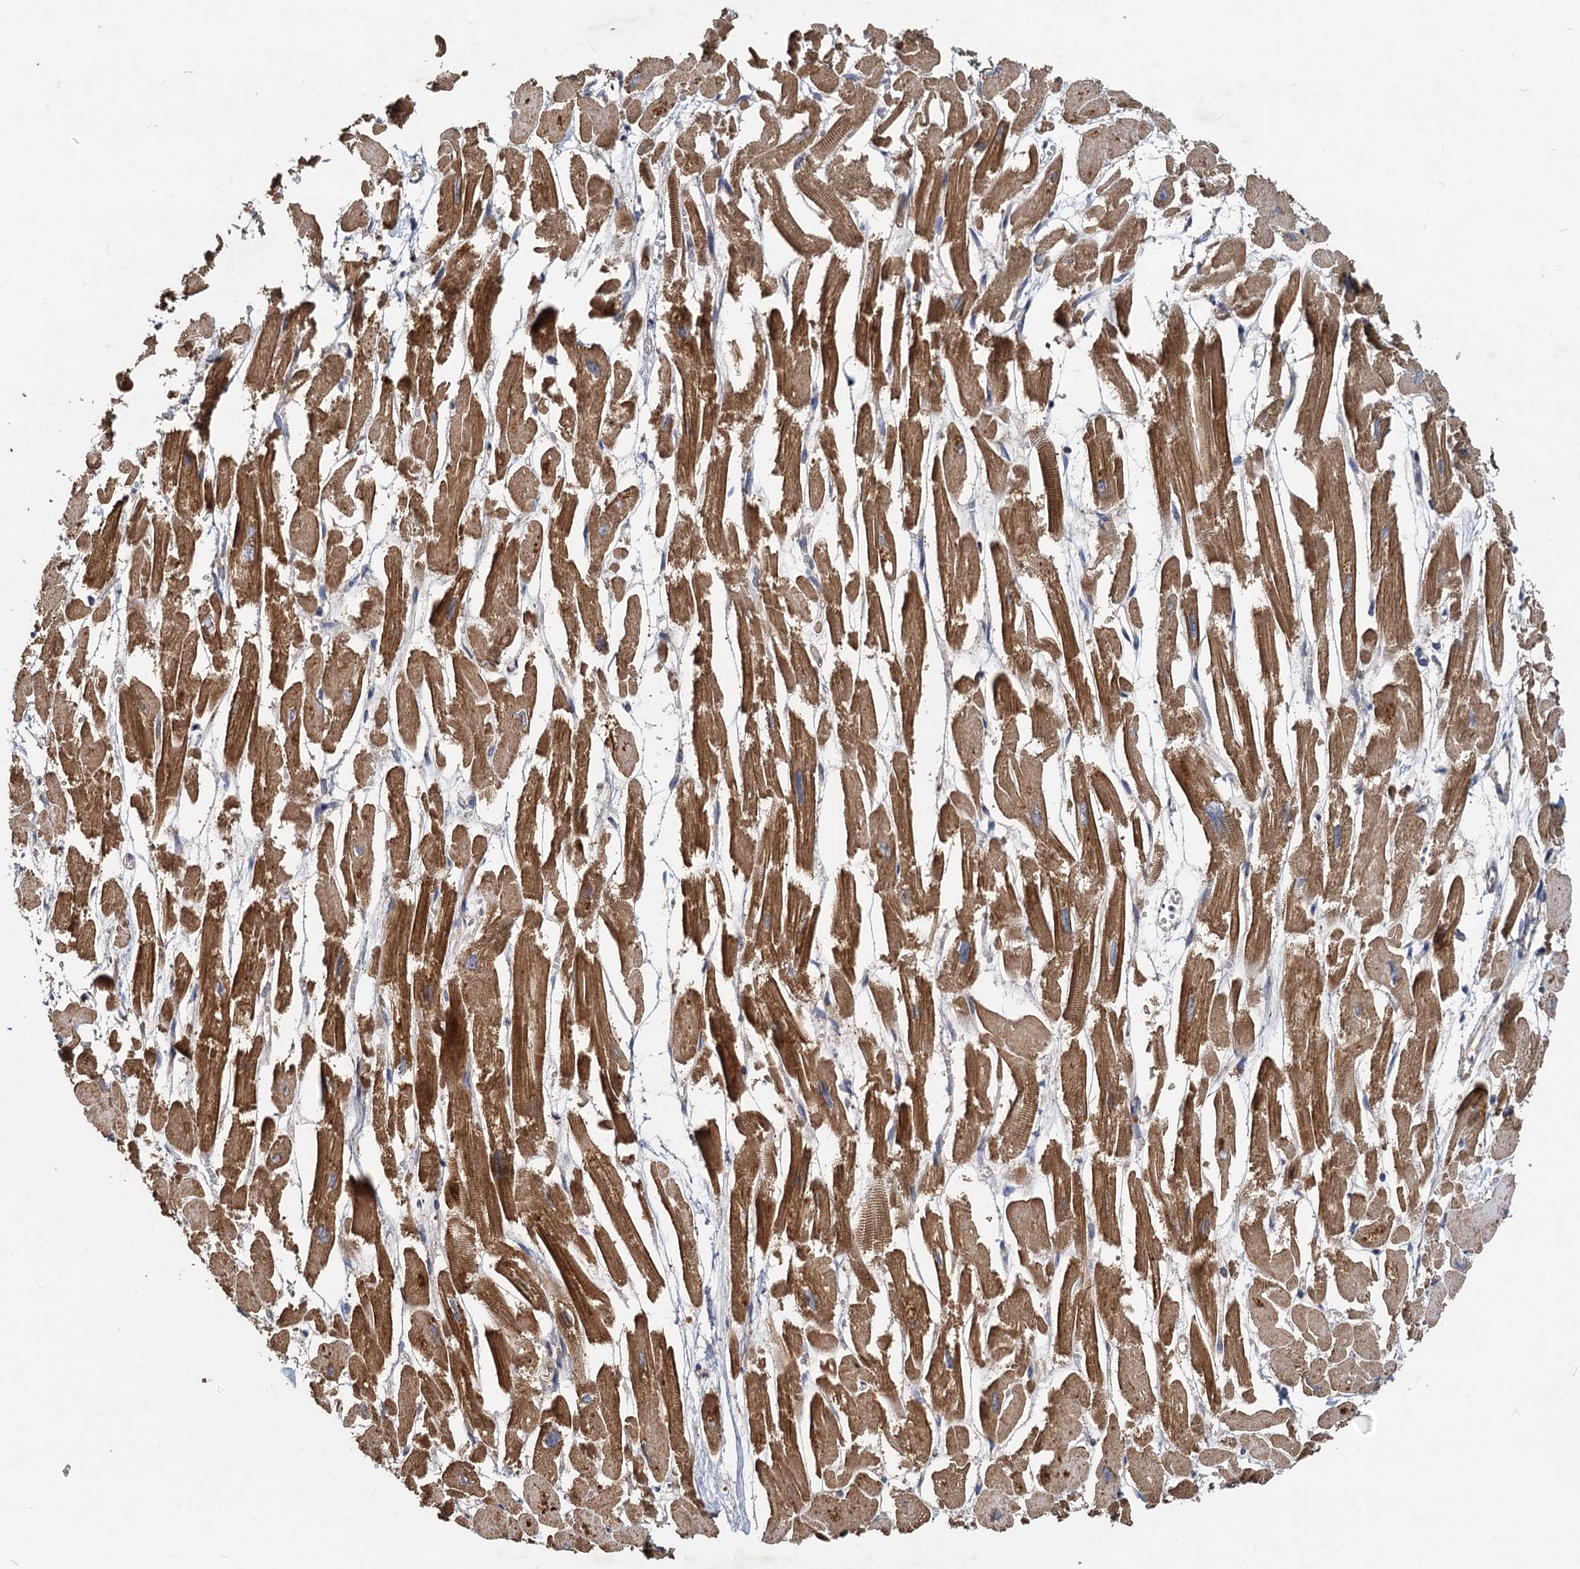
{"staining": {"intensity": "moderate", "quantity": ">75%", "location": "cytoplasmic/membranous"}, "tissue": "heart muscle", "cell_type": "Cardiomyocytes", "image_type": "normal", "snomed": [{"axis": "morphology", "description": "Normal tissue, NOS"}, {"axis": "topography", "description": "Heart"}], "caption": "The histopathology image reveals staining of unremarkable heart muscle, revealing moderate cytoplasmic/membranous protein staining (brown color) within cardiomyocytes. (brown staining indicates protein expression, while blue staining denotes nuclei).", "gene": "SDS", "patient": {"sex": "male", "age": 54}}